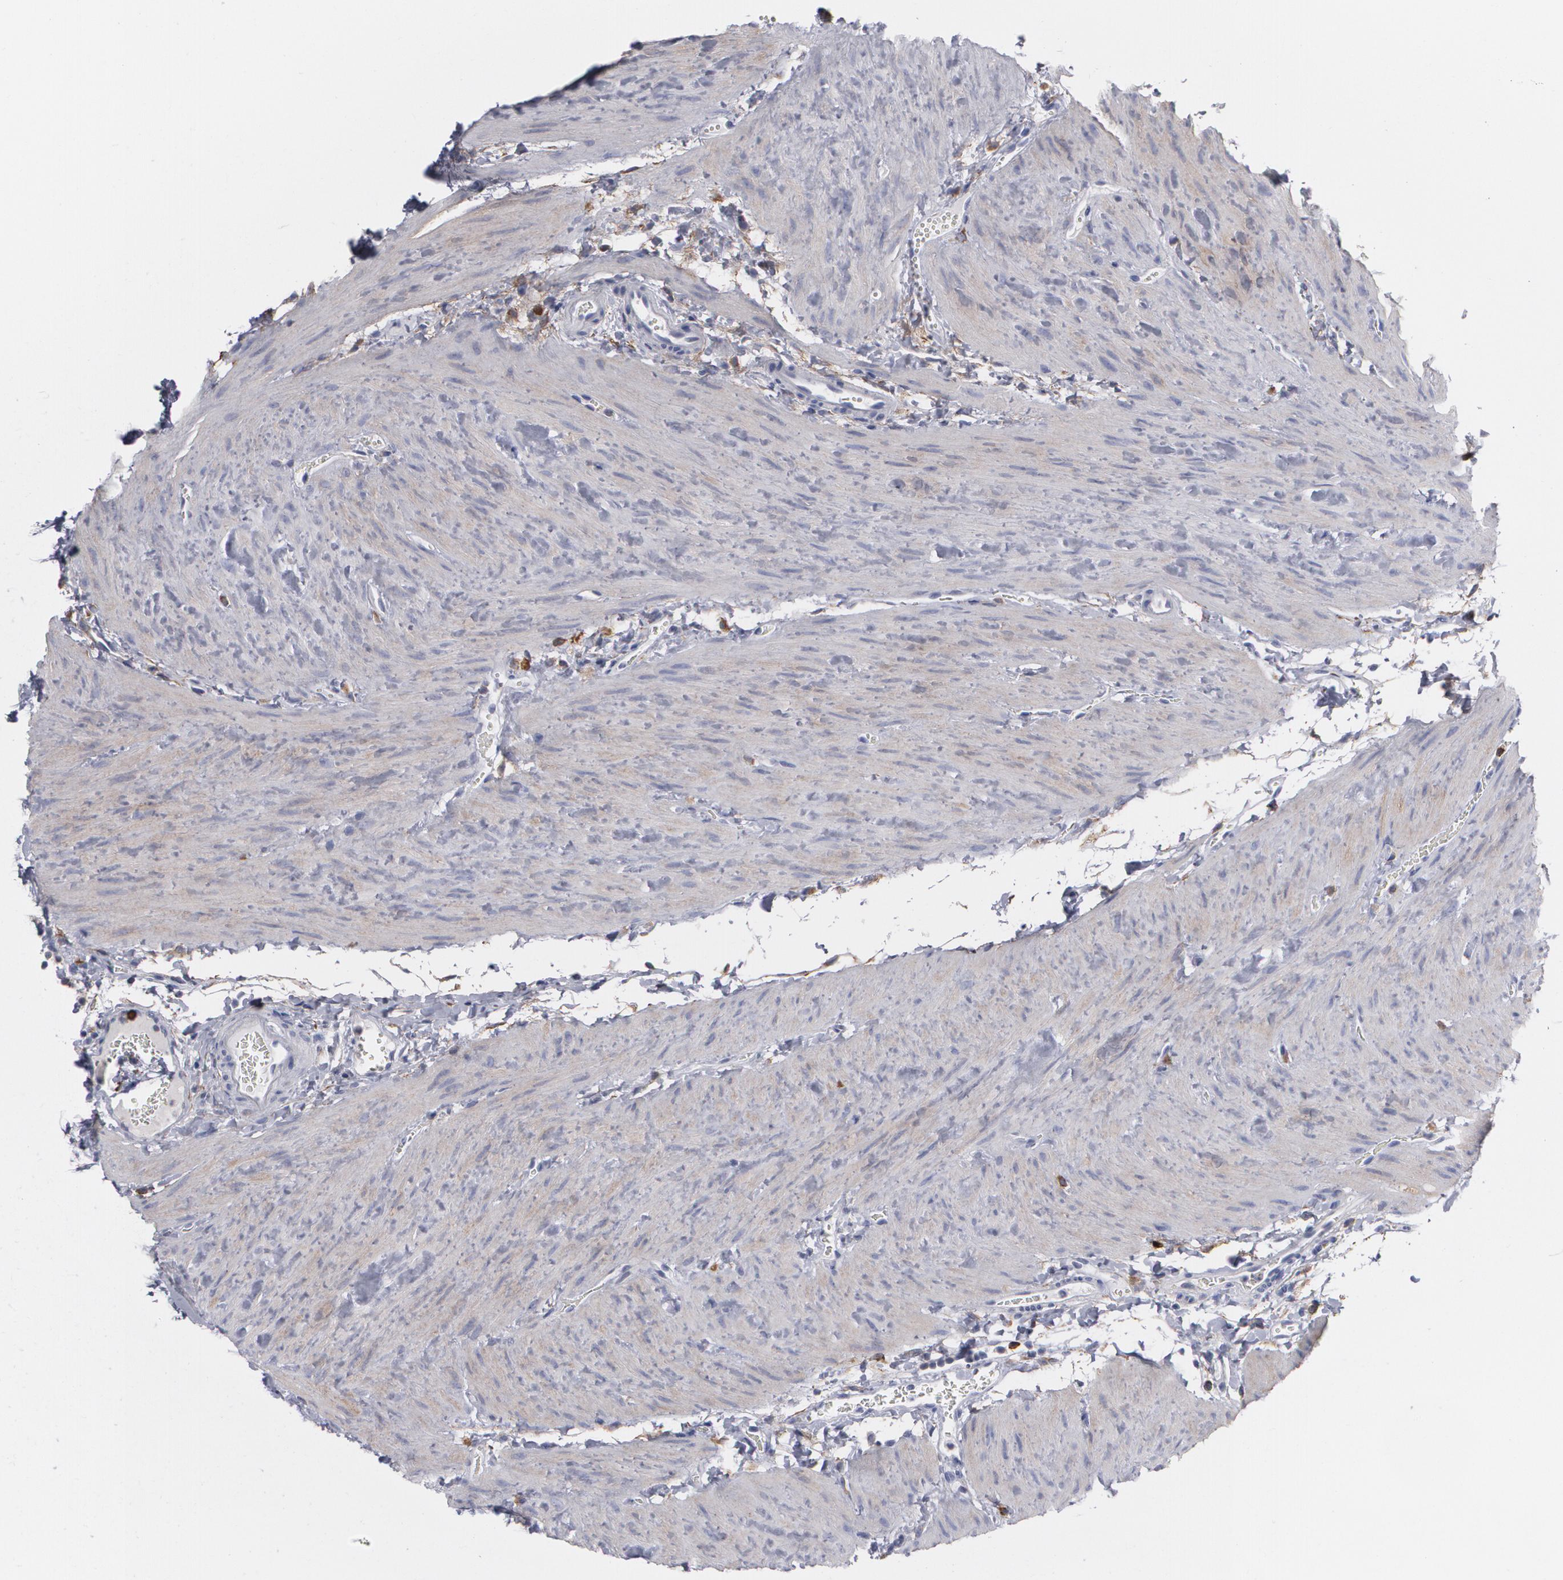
{"staining": {"intensity": "weak", "quantity": "25%-75%", "location": "cytoplasmic/membranous"}, "tissue": "gallbladder", "cell_type": "Glandular cells", "image_type": "normal", "snomed": [{"axis": "morphology", "description": "Normal tissue, NOS"}, {"axis": "topography", "description": "Gallbladder"}], "caption": "Immunohistochemical staining of unremarkable human gallbladder demonstrates low levels of weak cytoplasmic/membranous positivity in about 25%-75% of glandular cells.", "gene": "ODC1", "patient": {"sex": "female", "age": 24}}